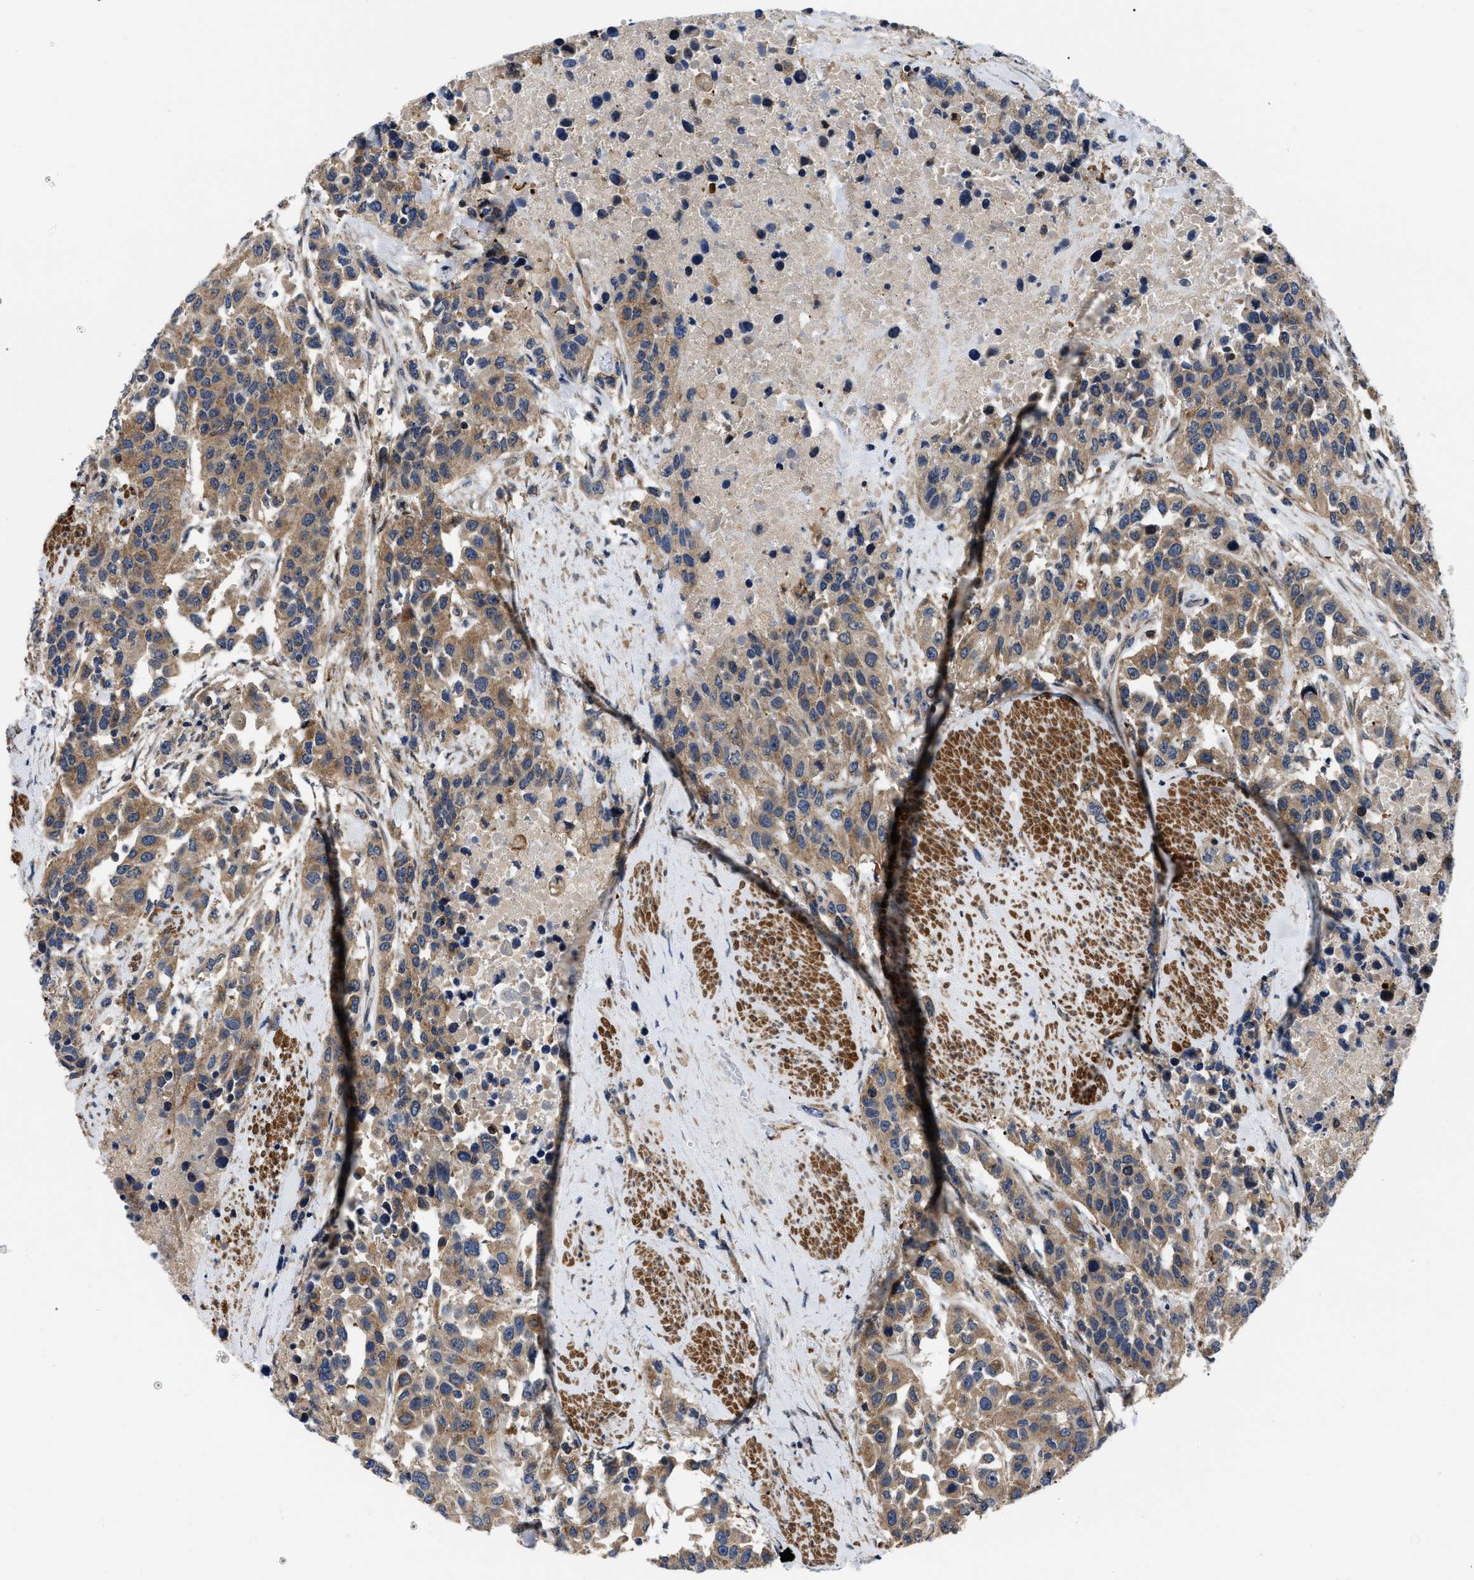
{"staining": {"intensity": "moderate", "quantity": ">75%", "location": "cytoplasmic/membranous"}, "tissue": "urothelial cancer", "cell_type": "Tumor cells", "image_type": "cancer", "snomed": [{"axis": "morphology", "description": "Urothelial carcinoma, High grade"}, {"axis": "topography", "description": "Urinary bladder"}], "caption": "This is an image of immunohistochemistry staining of urothelial cancer, which shows moderate positivity in the cytoplasmic/membranous of tumor cells.", "gene": "PPWD1", "patient": {"sex": "female", "age": 80}}